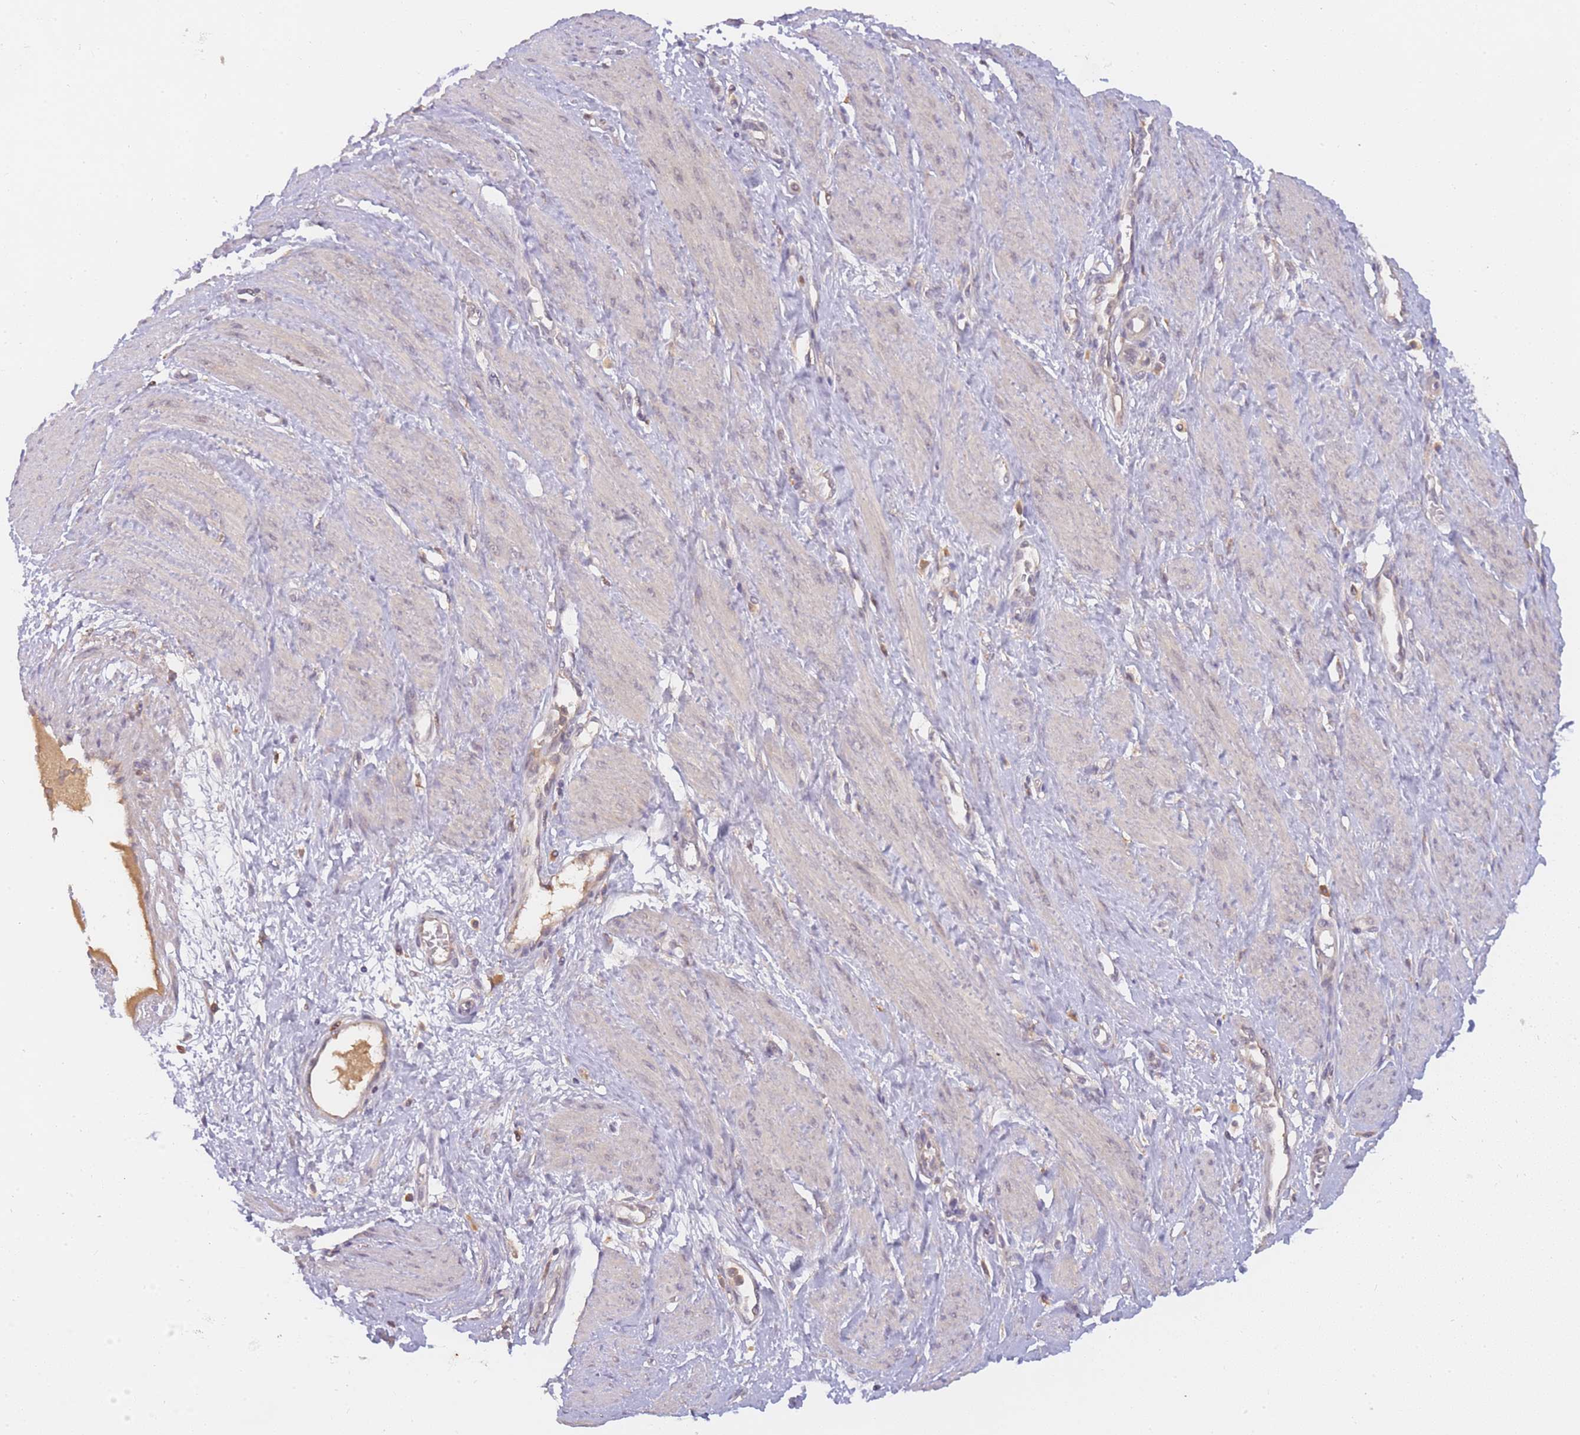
{"staining": {"intensity": "negative", "quantity": "none", "location": "none"}, "tissue": "smooth muscle", "cell_type": "Smooth muscle cells", "image_type": "normal", "snomed": [{"axis": "morphology", "description": "Normal tissue, NOS"}, {"axis": "topography", "description": "Smooth muscle"}, {"axis": "topography", "description": "Uterus"}], "caption": "Immunohistochemistry (IHC) micrograph of benign smooth muscle stained for a protein (brown), which reveals no expression in smooth muscle cells.", "gene": "ZNF577", "patient": {"sex": "female", "age": 39}}